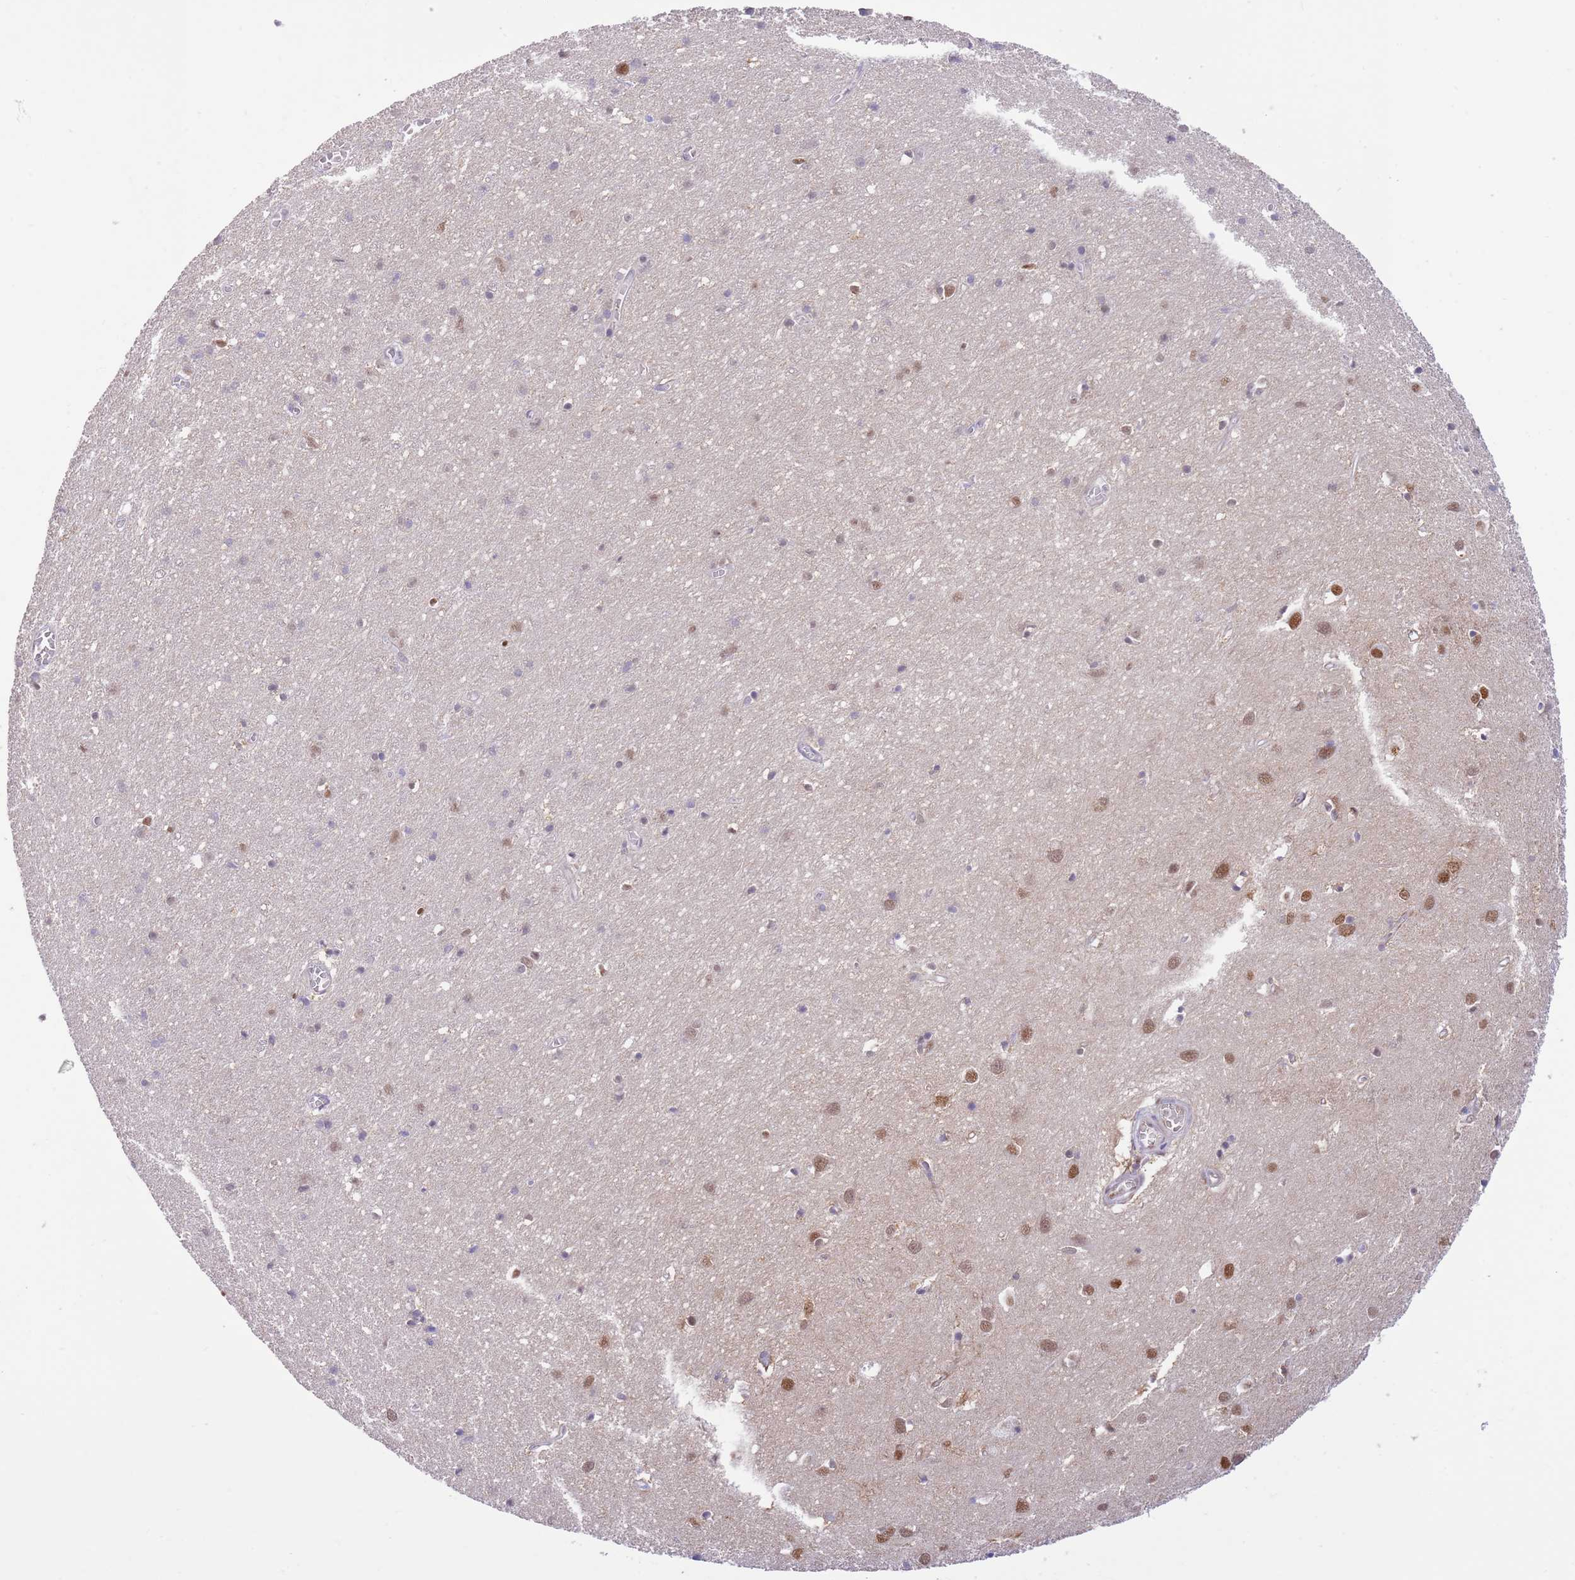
{"staining": {"intensity": "negative", "quantity": "none", "location": "none"}, "tissue": "cerebral cortex", "cell_type": "Endothelial cells", "image_type": "normal", "snomed": [{"axis": "morphology", "description": "Normal tissue, NOS"}, {"axis": "topography", "description": "Cerebral cortex"}], "caption": "The image exhibits no staining of endothelial cells in benign cerebral cortex.", "gene": "TRIM32", "patient": {"sex": "female", "age": 64}}